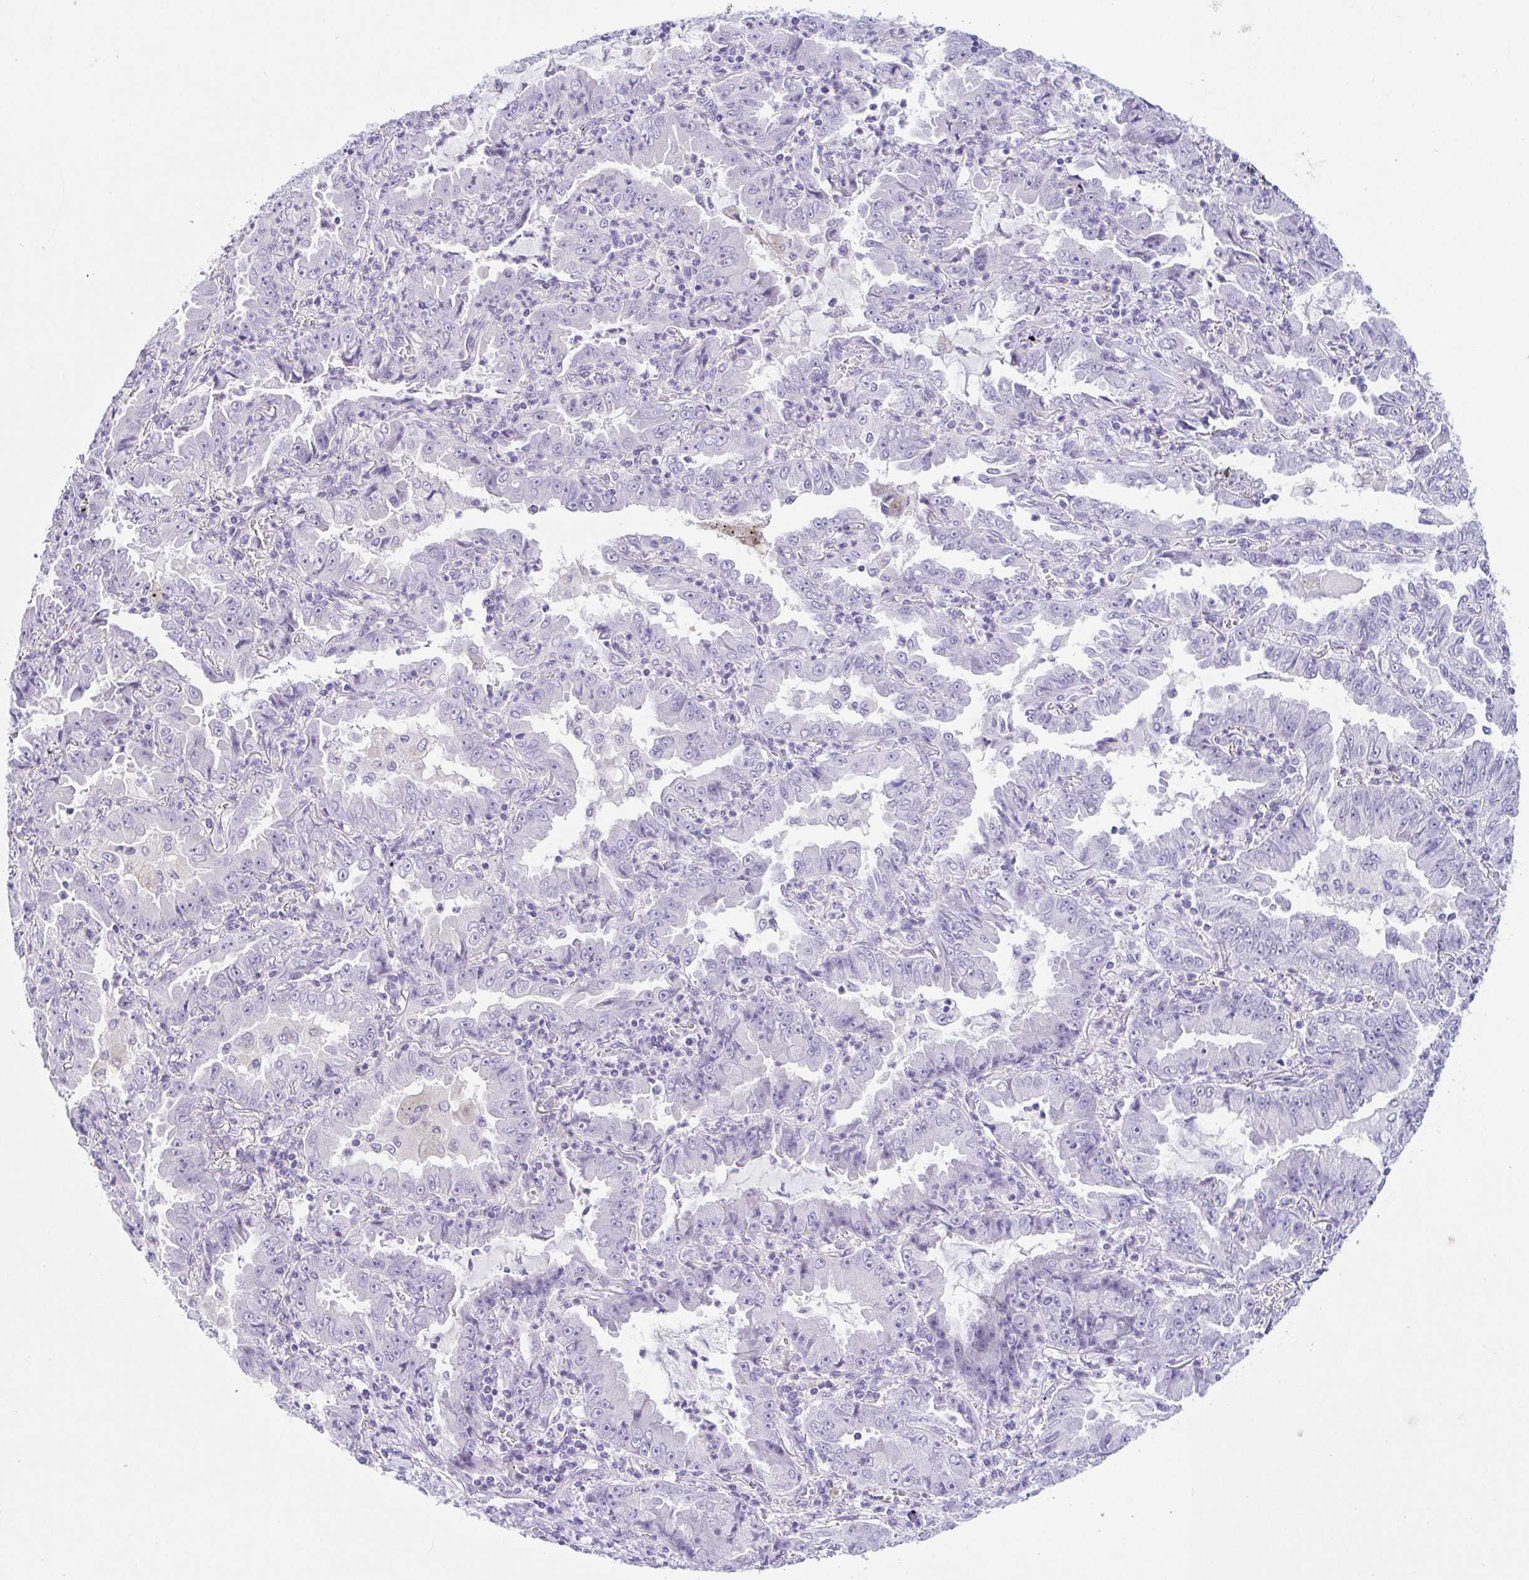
{"staining": {"intensity": "negative", "quantity": "none", "location": "none"}, "tissue": "lung cancer", "cell_type": "Tumor cells", "image_type": "cancer", "snomed": [{"axis": "morphology", "description": "Adenocarcinoma, NOS"}, {"axis": "topography", "description": "Lung"}], "caption": "Immunohistochemistry image of neoplastic tissue: human lung cancer (adenocarcinoma) stained with DAB displays no significant protein expression in tumor cells.", "gene": "KRTDAP", "patient": {"sex": "female", "age": 52}}